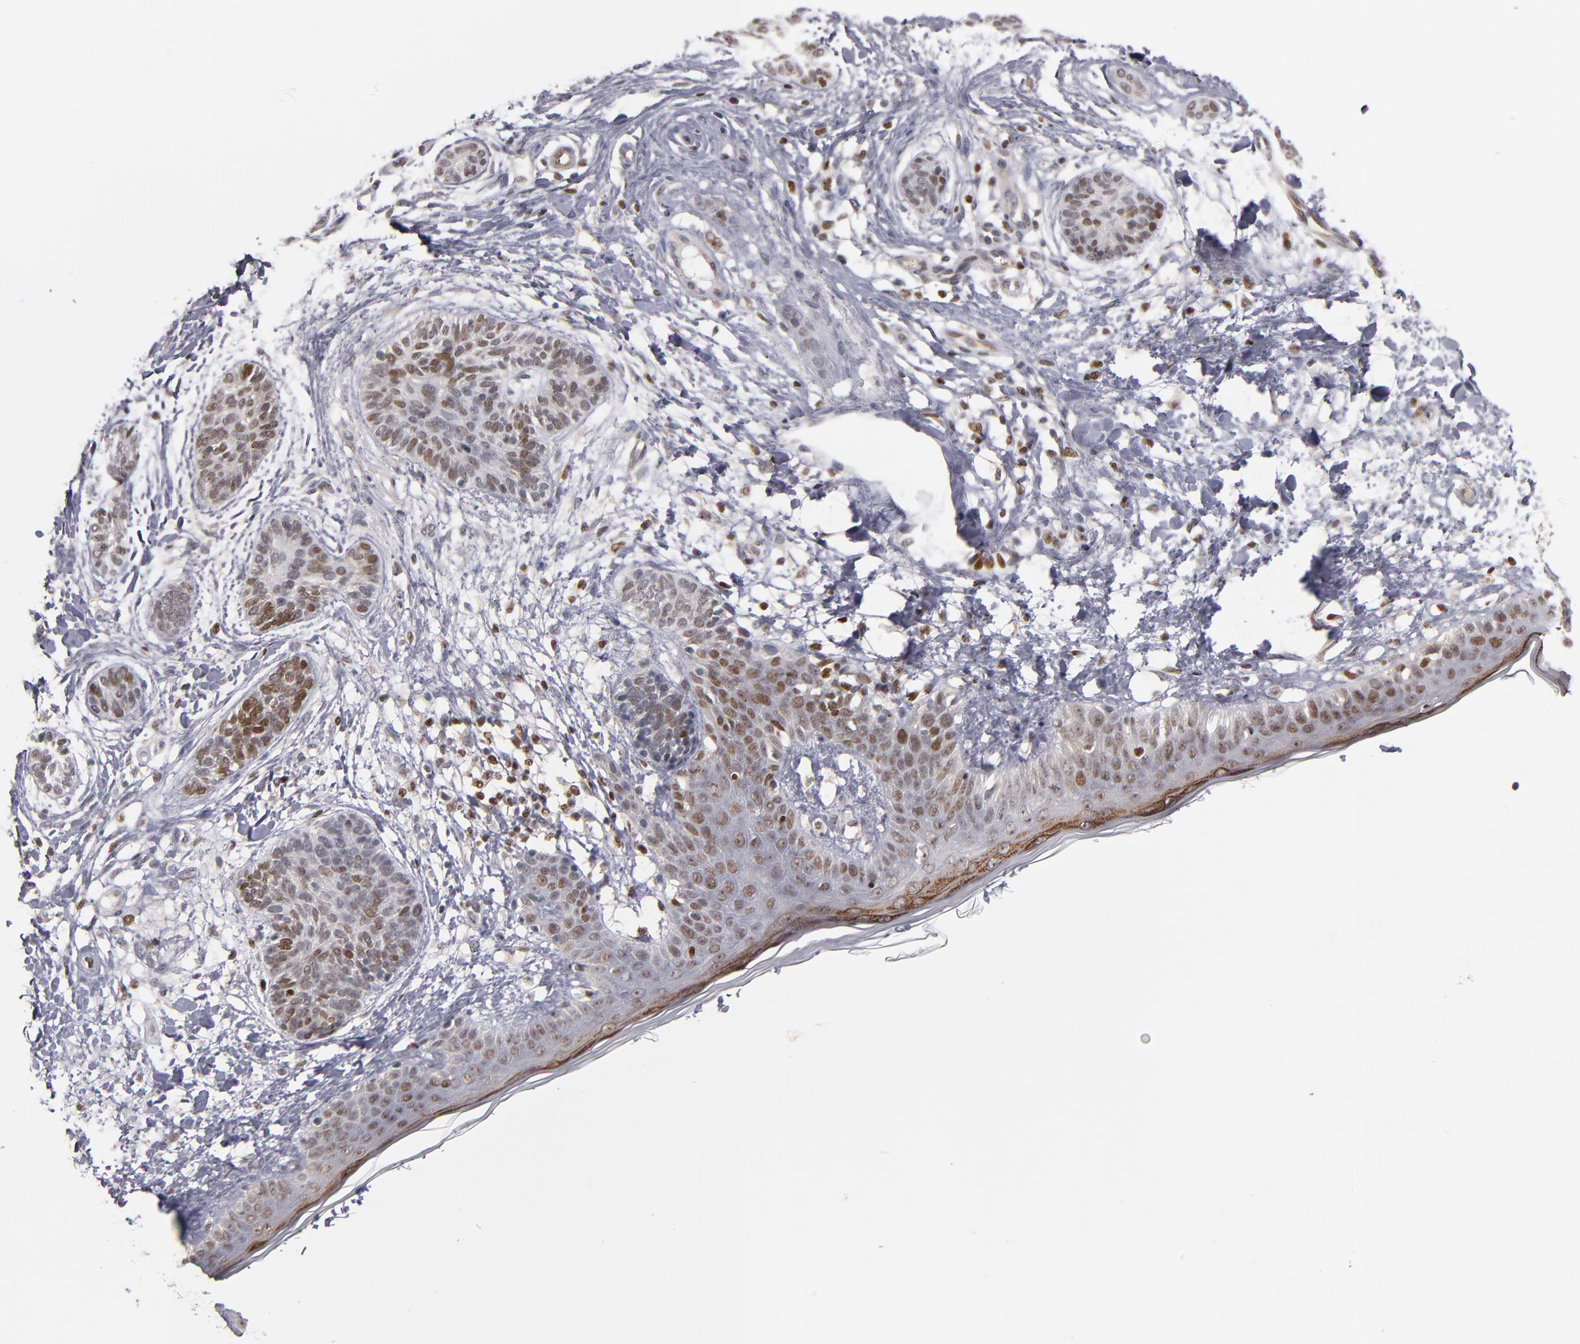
{"staining": {"intensity": "moderate", "quantity": "25%-75%", "location": "nuclear"}, "tissue": "skin cancer", "cell_type": "Tumor cells", "image_type": "cancer", "snomed": [{"axis": "morphology", "description": "Normal tissue, NOS"}, {"axis": "morphology", "description": "Basal cell carcinoma"}, {"axis": "topography", "description": "Skin"}], "caption": "Protein staining of skin cancer tissue displays moderate nuclear staining in approximately 25%-75% of tumor cells.", "gene": "KDM6A", "patient": {"sex": "male", "age": 63}}